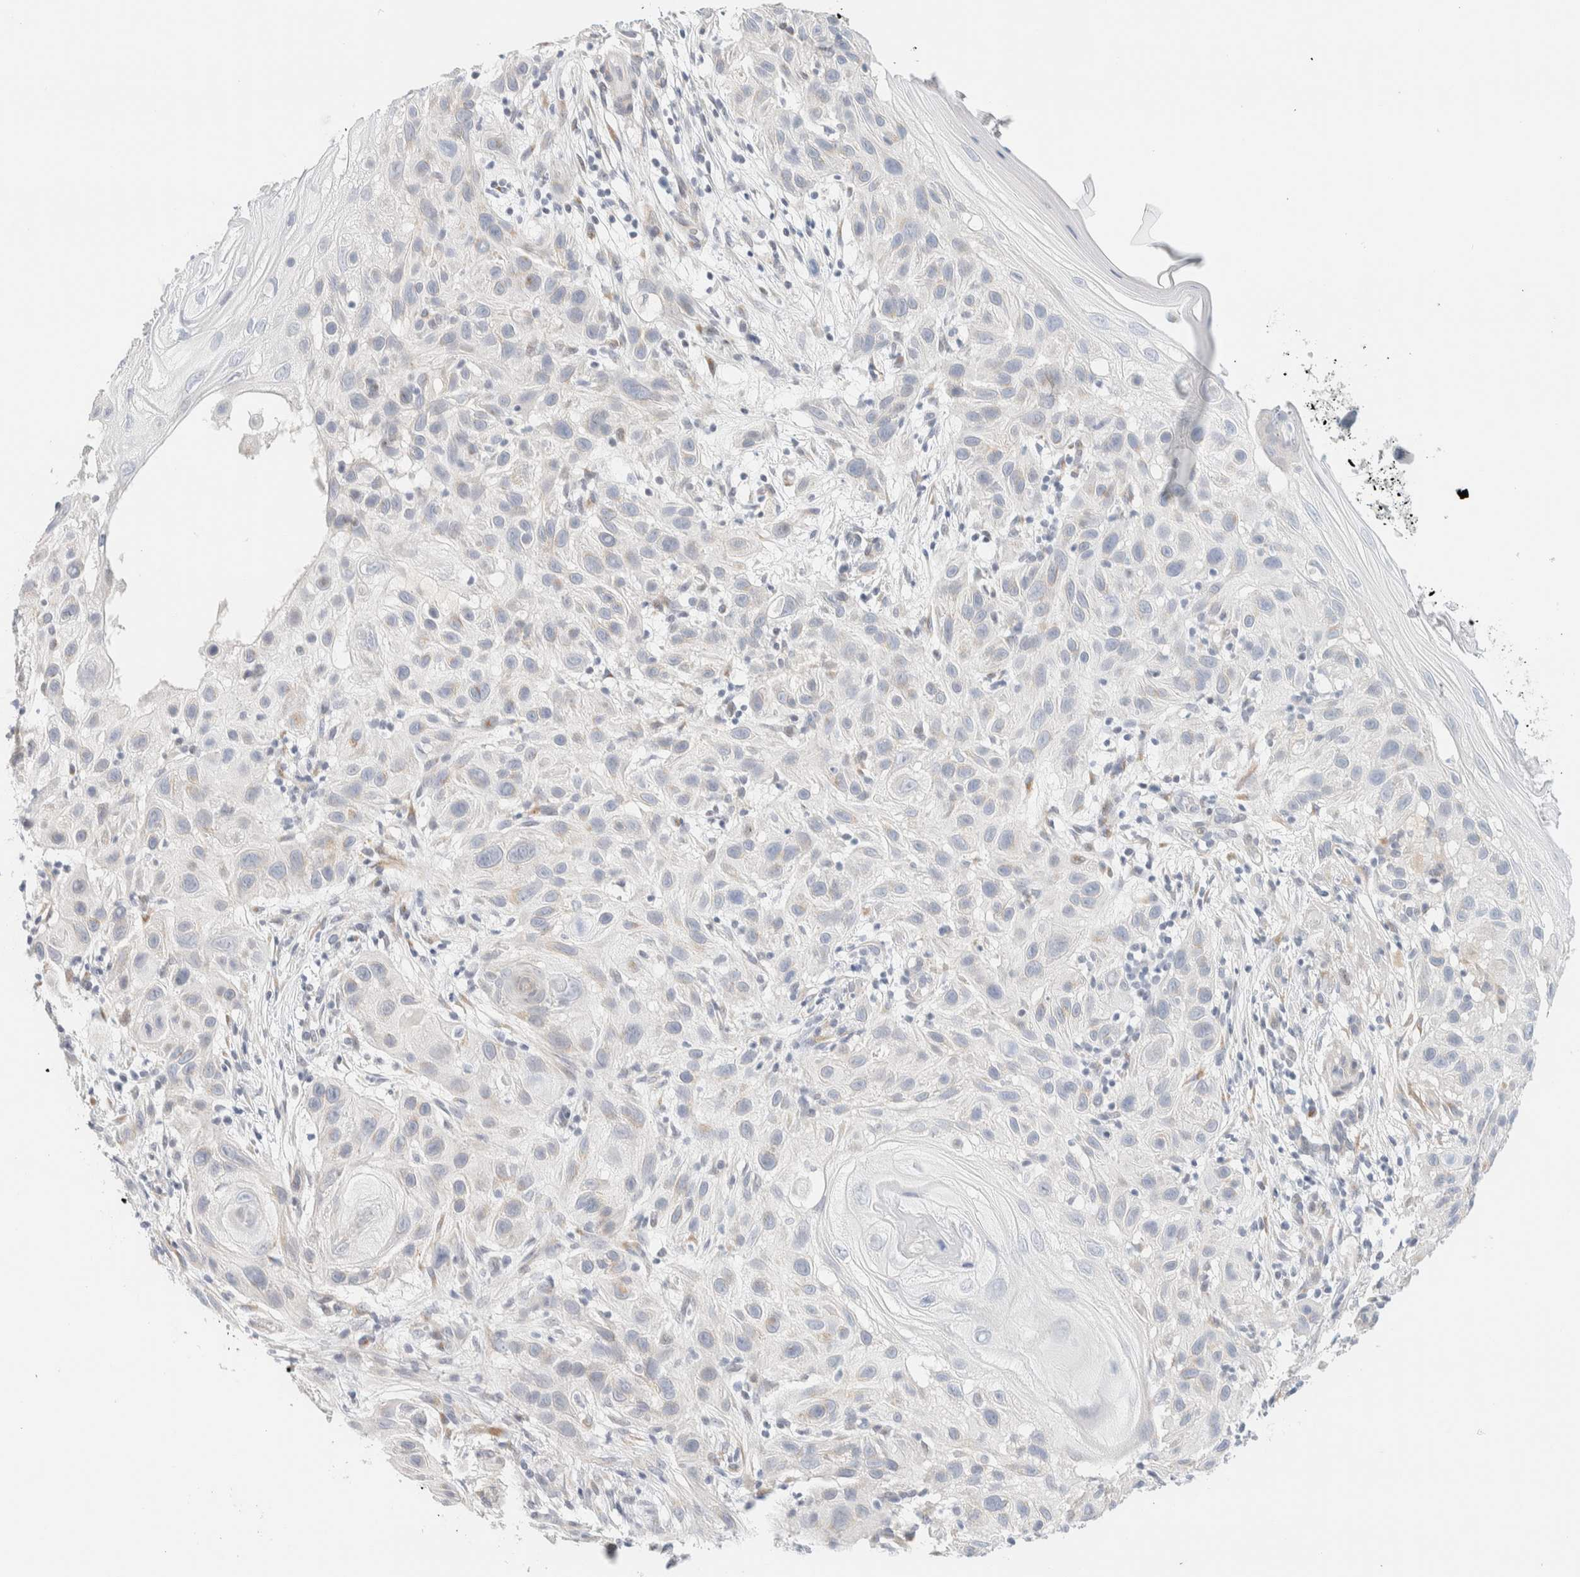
{"staining": {"intensity": "negative", "quantity": "none", "location": "none"}, "tissue": "skin cancer", "cell_type": "Tumor cells", "image_type": "cancer", "snomed": [{"axis": "morphology", "description": "Squamous cell carcinoma, NOS"}, {"axis": "topography", "description": "Skin"}], "caption": "Micrograph shows no protein staining in tumor cells of skin cancer tissue.", "gene": "SPNS3", "patient": {"sex": "female", "age": 96}}